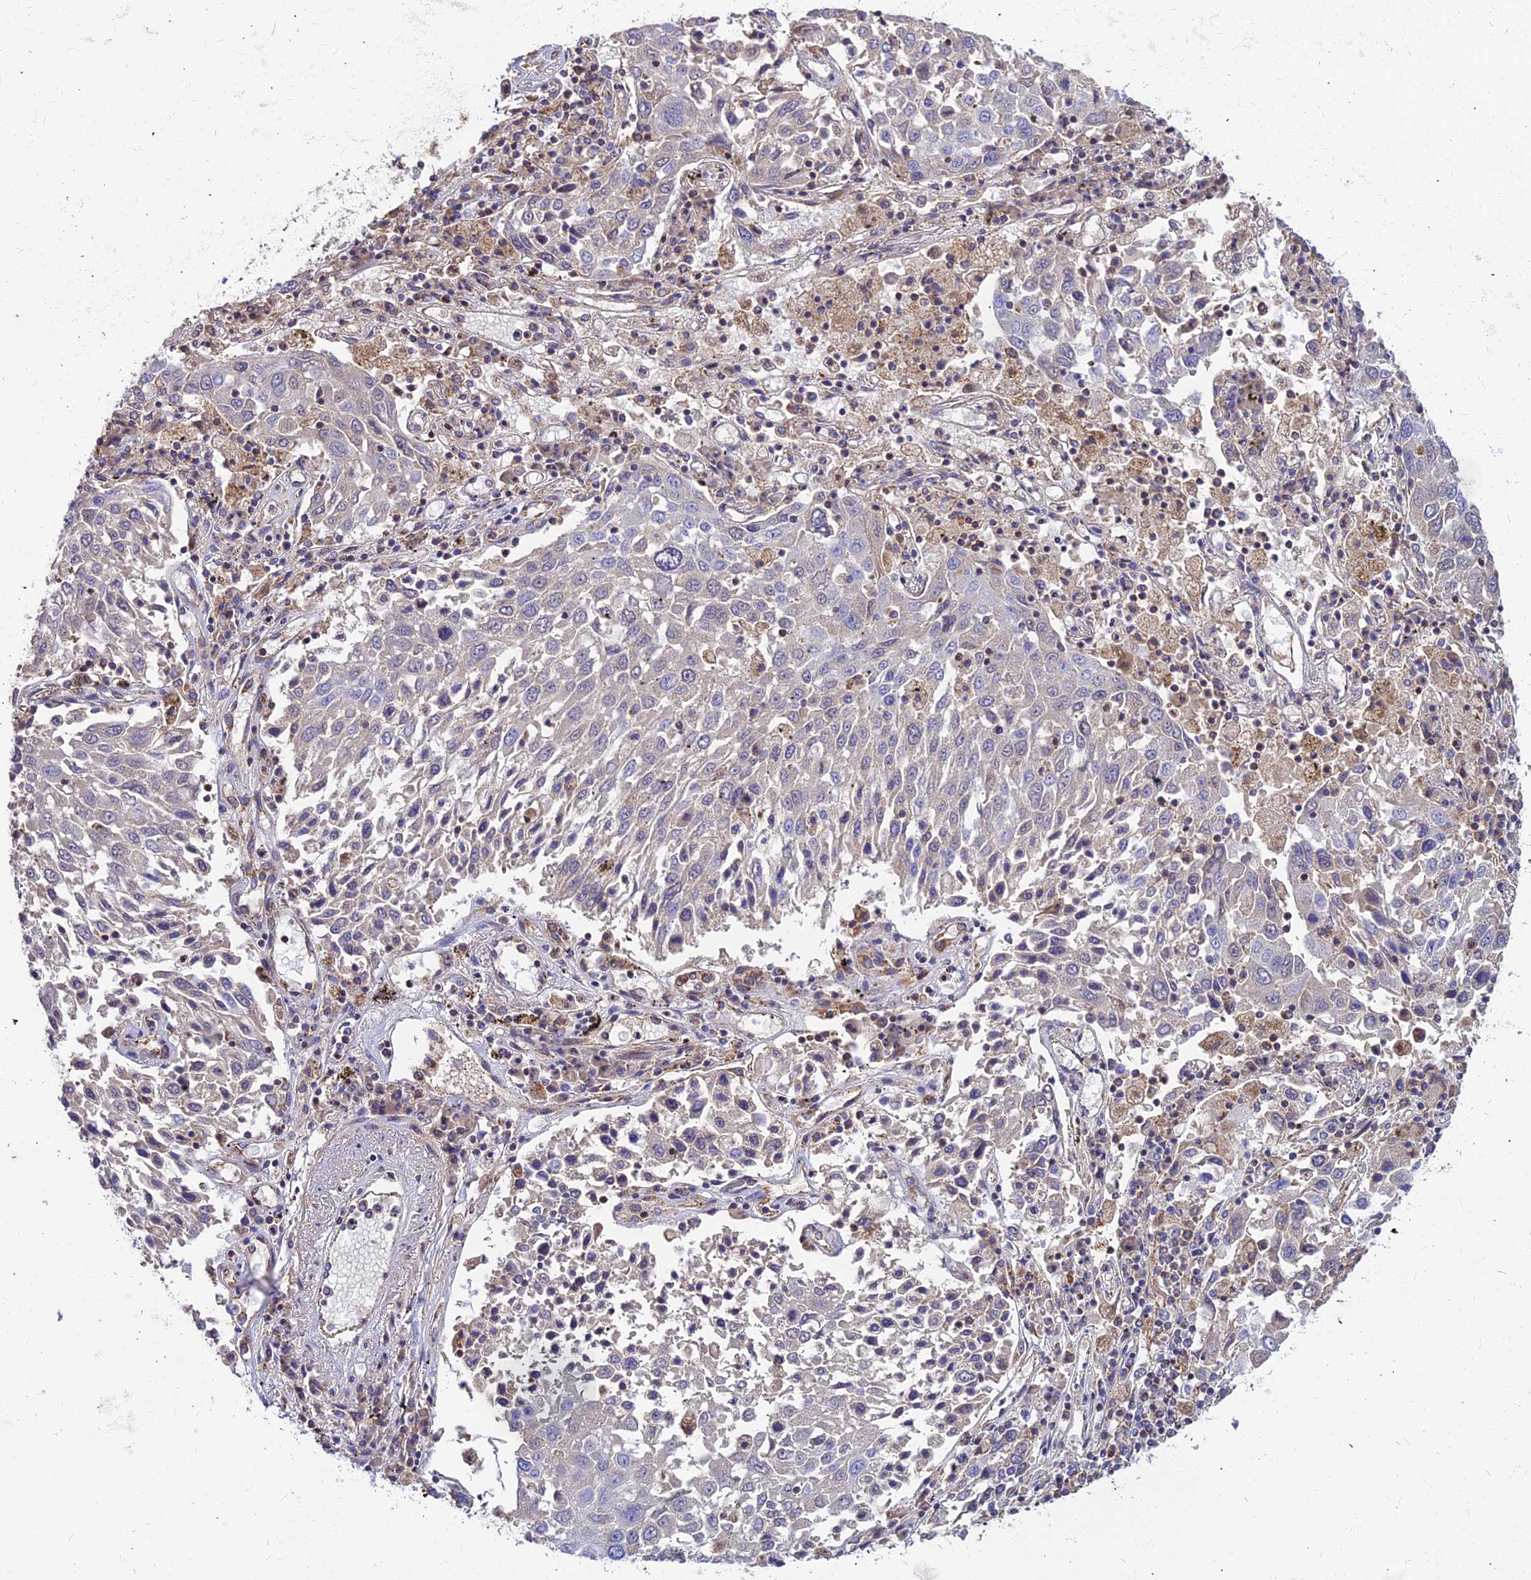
{"staining": {"intensity": "negative", "quantity": "none", "location": "none"}, "tissue": "lung cancer", "cell_type": "Tumor cells", "image_type": "cancer", "snomed": [{"axis": "morphology", "description": "Squamous cell carcinoma, NOS"}, {"axis": "topography", "description": "Lung"}], "caption": "Immunohistochemistry photomicrograph of lung cancer stained for a protein (brown), which displays no staining in tumor cells. The staining was performed using DAB (3,3'-diaminobenzidine) to visualize the protein expression in brown, while the nuclei were stained in blue with hematoxylin (Magnification: 20x).", "gene": "ASPHD1", "patient": {"sex": "male", "age": 65}}